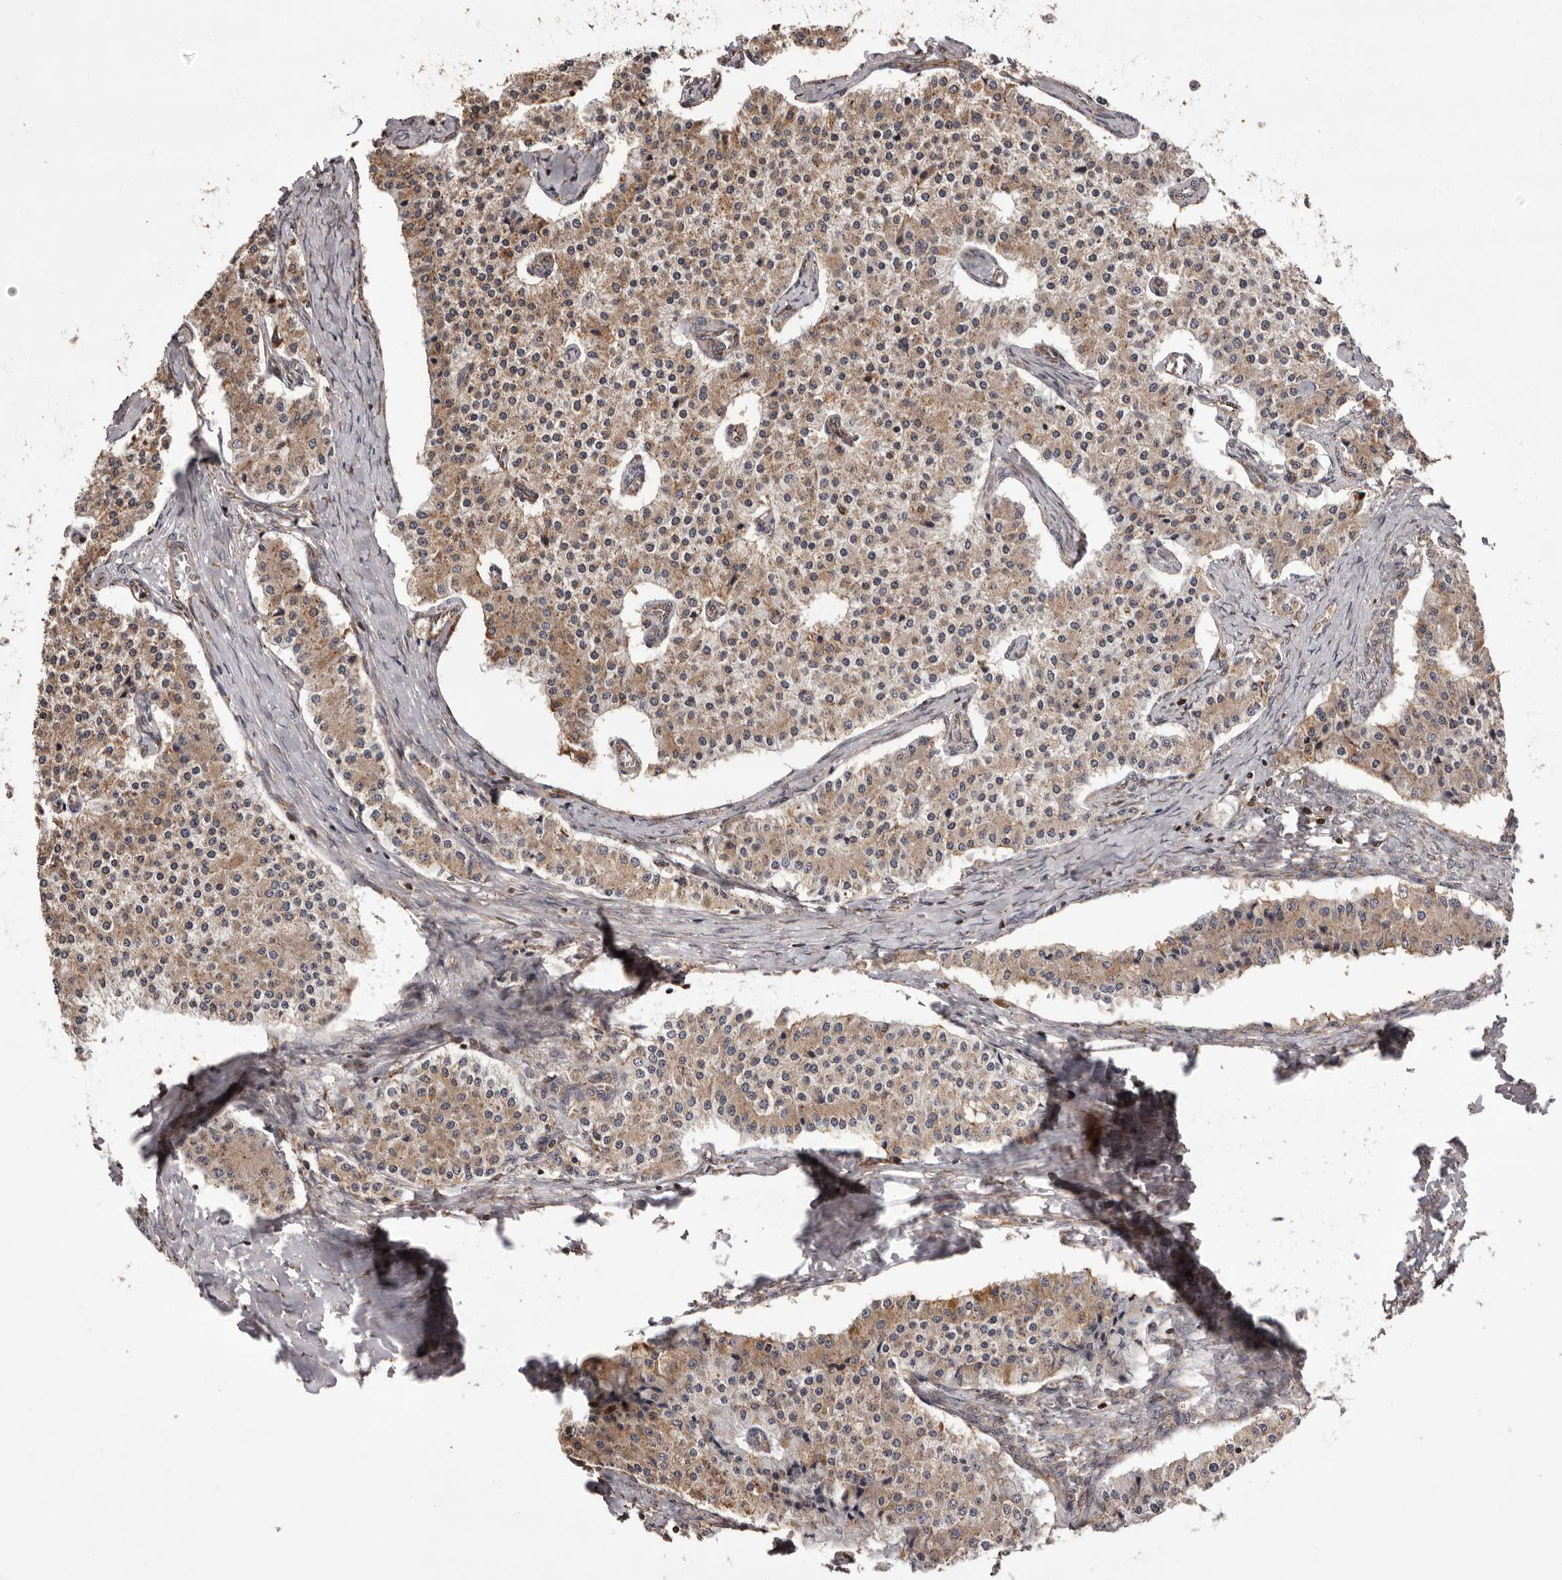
{"staining": {"intensity": "weak", "quantity": ">75%", "location": "cytoplasmic/membranous"}, "tissue": "carcinoid", "cell_type": "Tumor cells", "image_type": "cancer", "snomed": [{"axis": "morphology", "description": "Carcinoid, malignant, NOS"}, {"axis": "topography", "description": "Colon"}], "caption": "Protein expression analysis of human carcinoid reveals weak cytoplasmic/membranous staining in about >75% of tumor cells. The staining was performed using DAB, with brown indicating positive protein expression. Nuclei are stained blue with hematoxylin.", "gene": "GADD45B", "patient": {"sex": "female", "age": 52}}